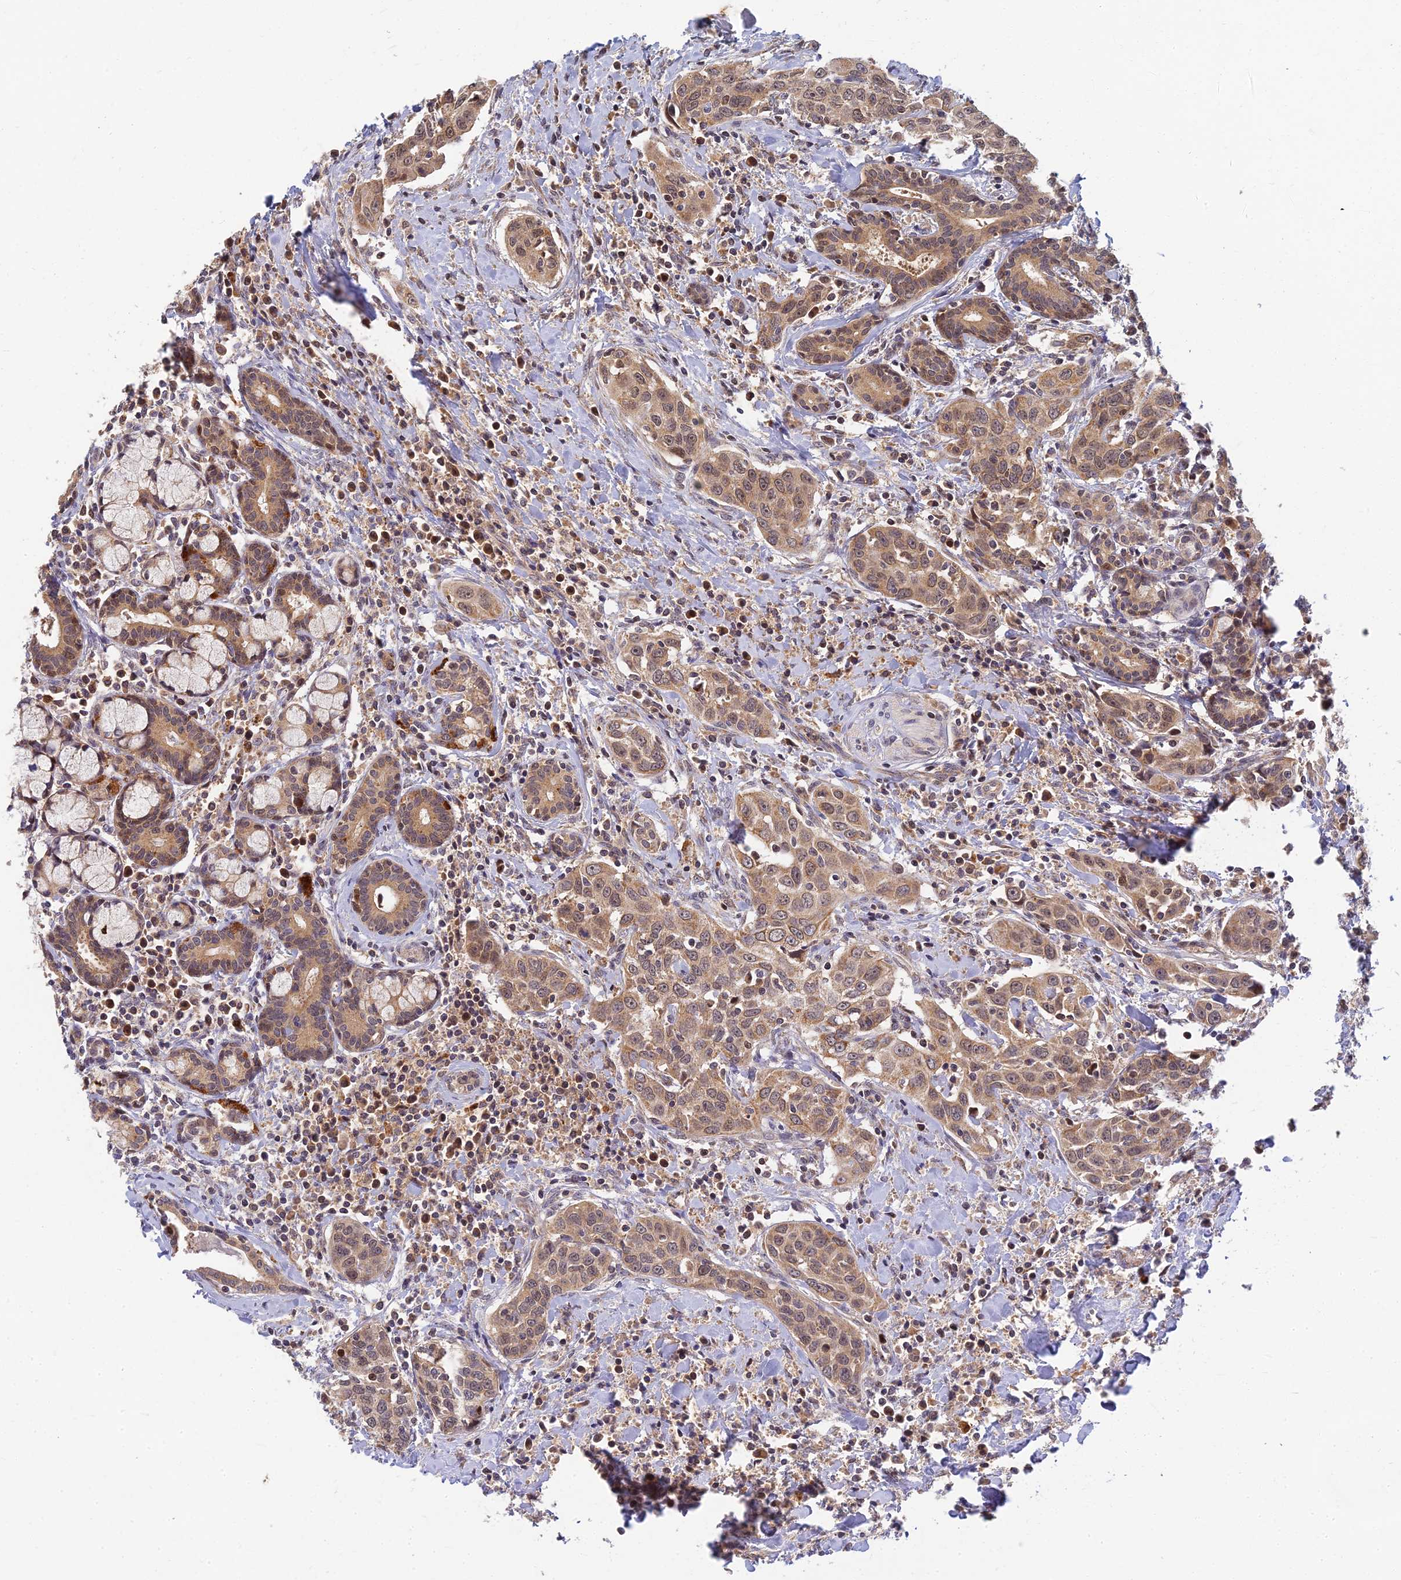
{"staining": {"intensity": "moderate", "quantity": ">75%", "location": "cytoplasmic/membranous"}, "tissue": "head and neck cancer", "cell_type": "Tumor cells", "image_type": "cancer", "snomed": [{"axis": "morphology", "description": "Squamous cell carcinoma, NOS"}, {"axis": "topography", "description": "Oral tissue"}, {"axis": "topography", "description": "Head-Neck"}], "caption": "Immunohistochemical staining of human head and neck squamous cell carcinoma reveals medium levels of moderate cytoplasmic/membranous protein staining in approximately >75% of tumor cells.", "gene": "RGL3", "patient": {"sex": "female", "age": 50}}